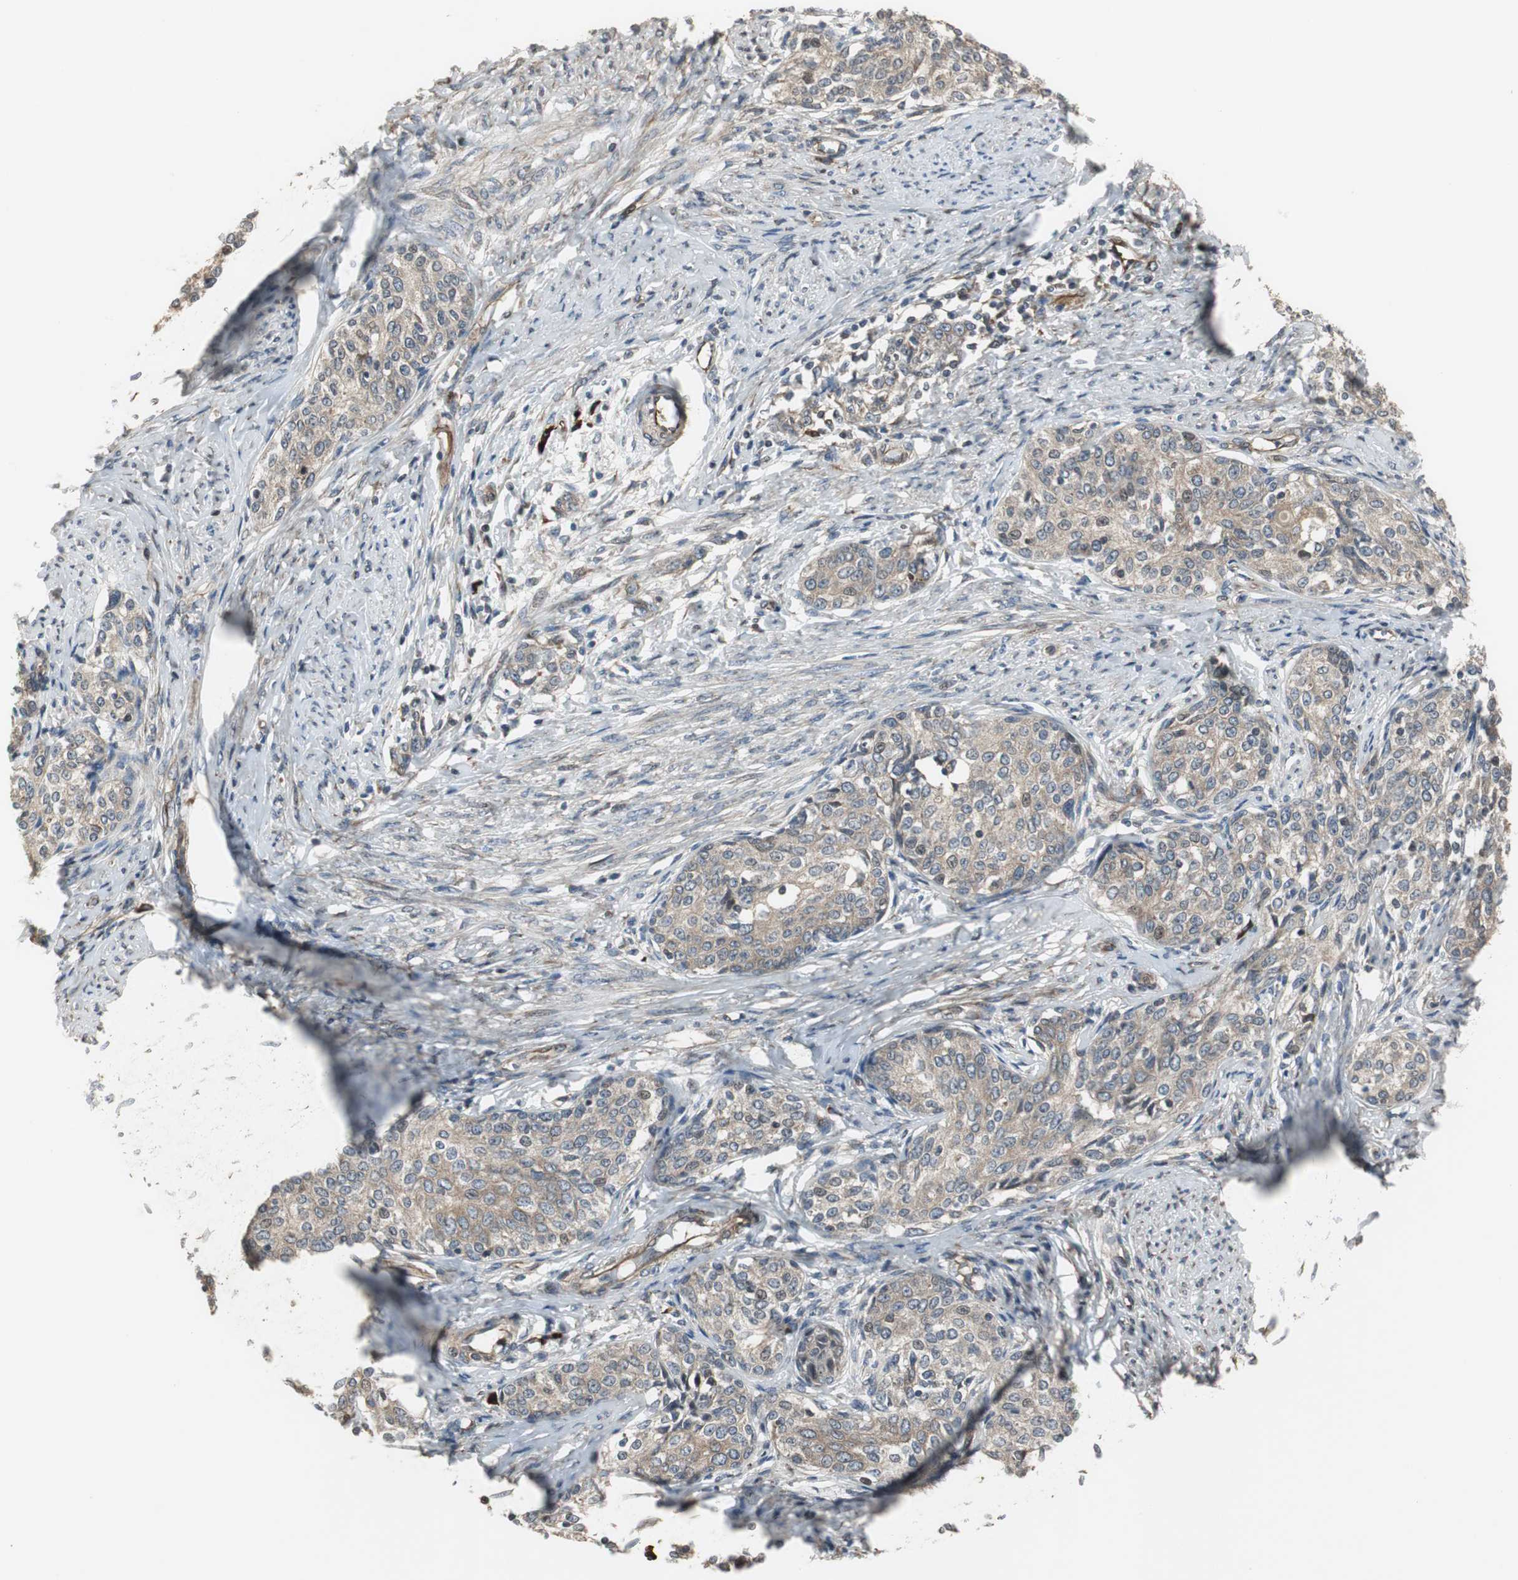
{"staining": {"intensity": "moderate", "quantity": ">75%", "location": "cytoplasmic/membranous"}, "tissue": "cervical cancer", "cell_type": "Tumor cells", "image_type": "cancer", "snomed": [{"axis": "morphology", "description": "Squamous cell carcinoma, NOS"}, {"axis": "morphology", "description": "Adenocarcinoma, NOS"}, {"axis": "topography", "description": "Cervix"}], "caption": "Cervical cancer tissue exhibits moderate cytoplasmic/membranous expression in about >75% of tumor cells, visualized by immunohistochemistry.", "gene": "CHP1", "patient": {"sex": "female", "age": 52}}